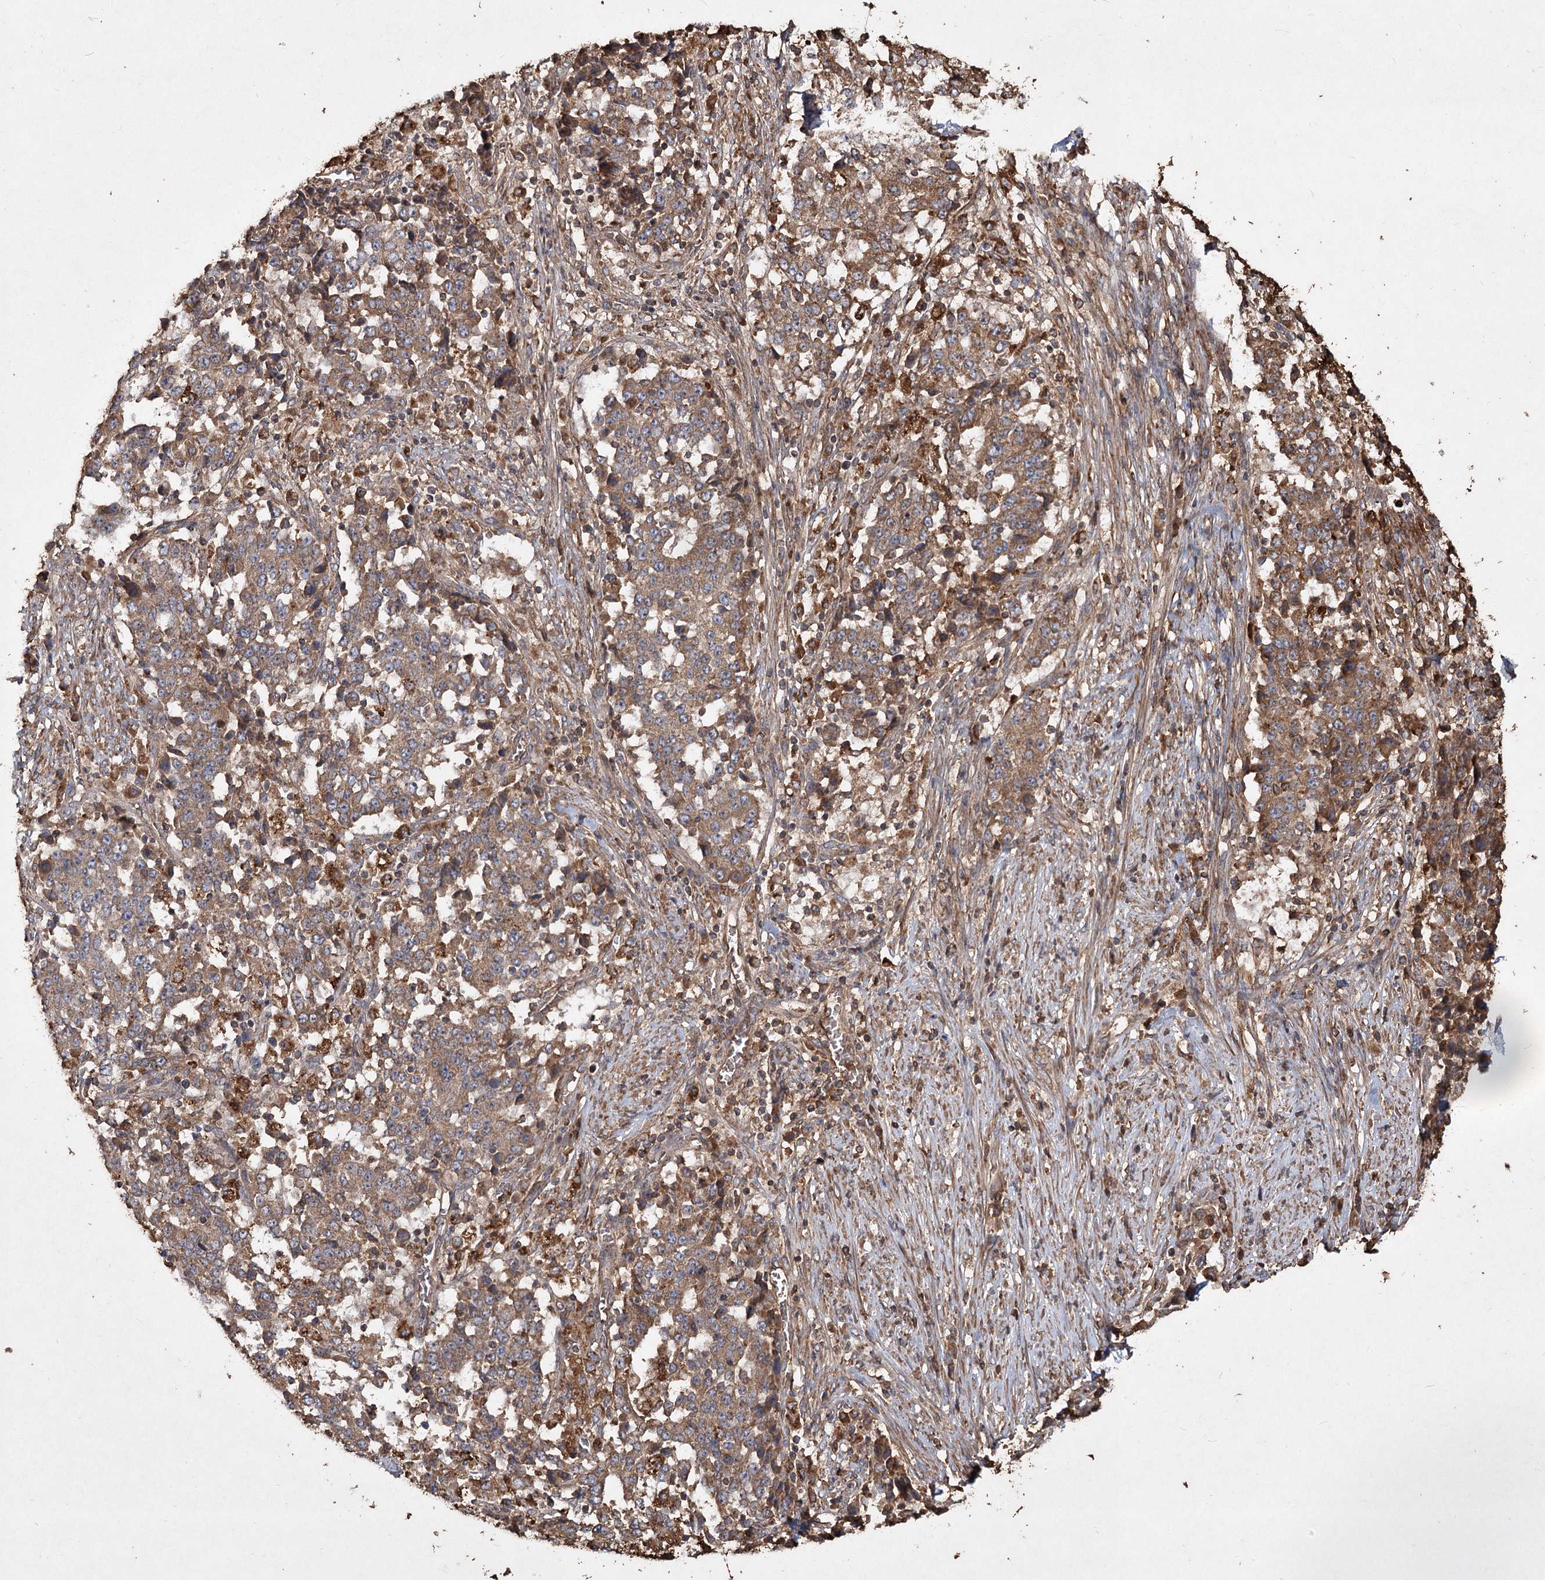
{"staining": {"intensity": "moderate", "quantity": ">75%", "location": "cytoplasmic/membranous"}, "tissue": "stomach cancer", "cell_type": "Tumor cells", "image_type": "cancer", "snomed": [{"axis": "morphology", "description": "Adenocarcinoma, NOS"}, {"axis": "topography", "description": "Stomach"}], "caption": "Human stomach cancer (adenocarcinoma) stained with a protein marker displays moderate staining in tumor cells.", "gene": "PIK3C2A", "patient": {"sex": "male", "age": 59}}